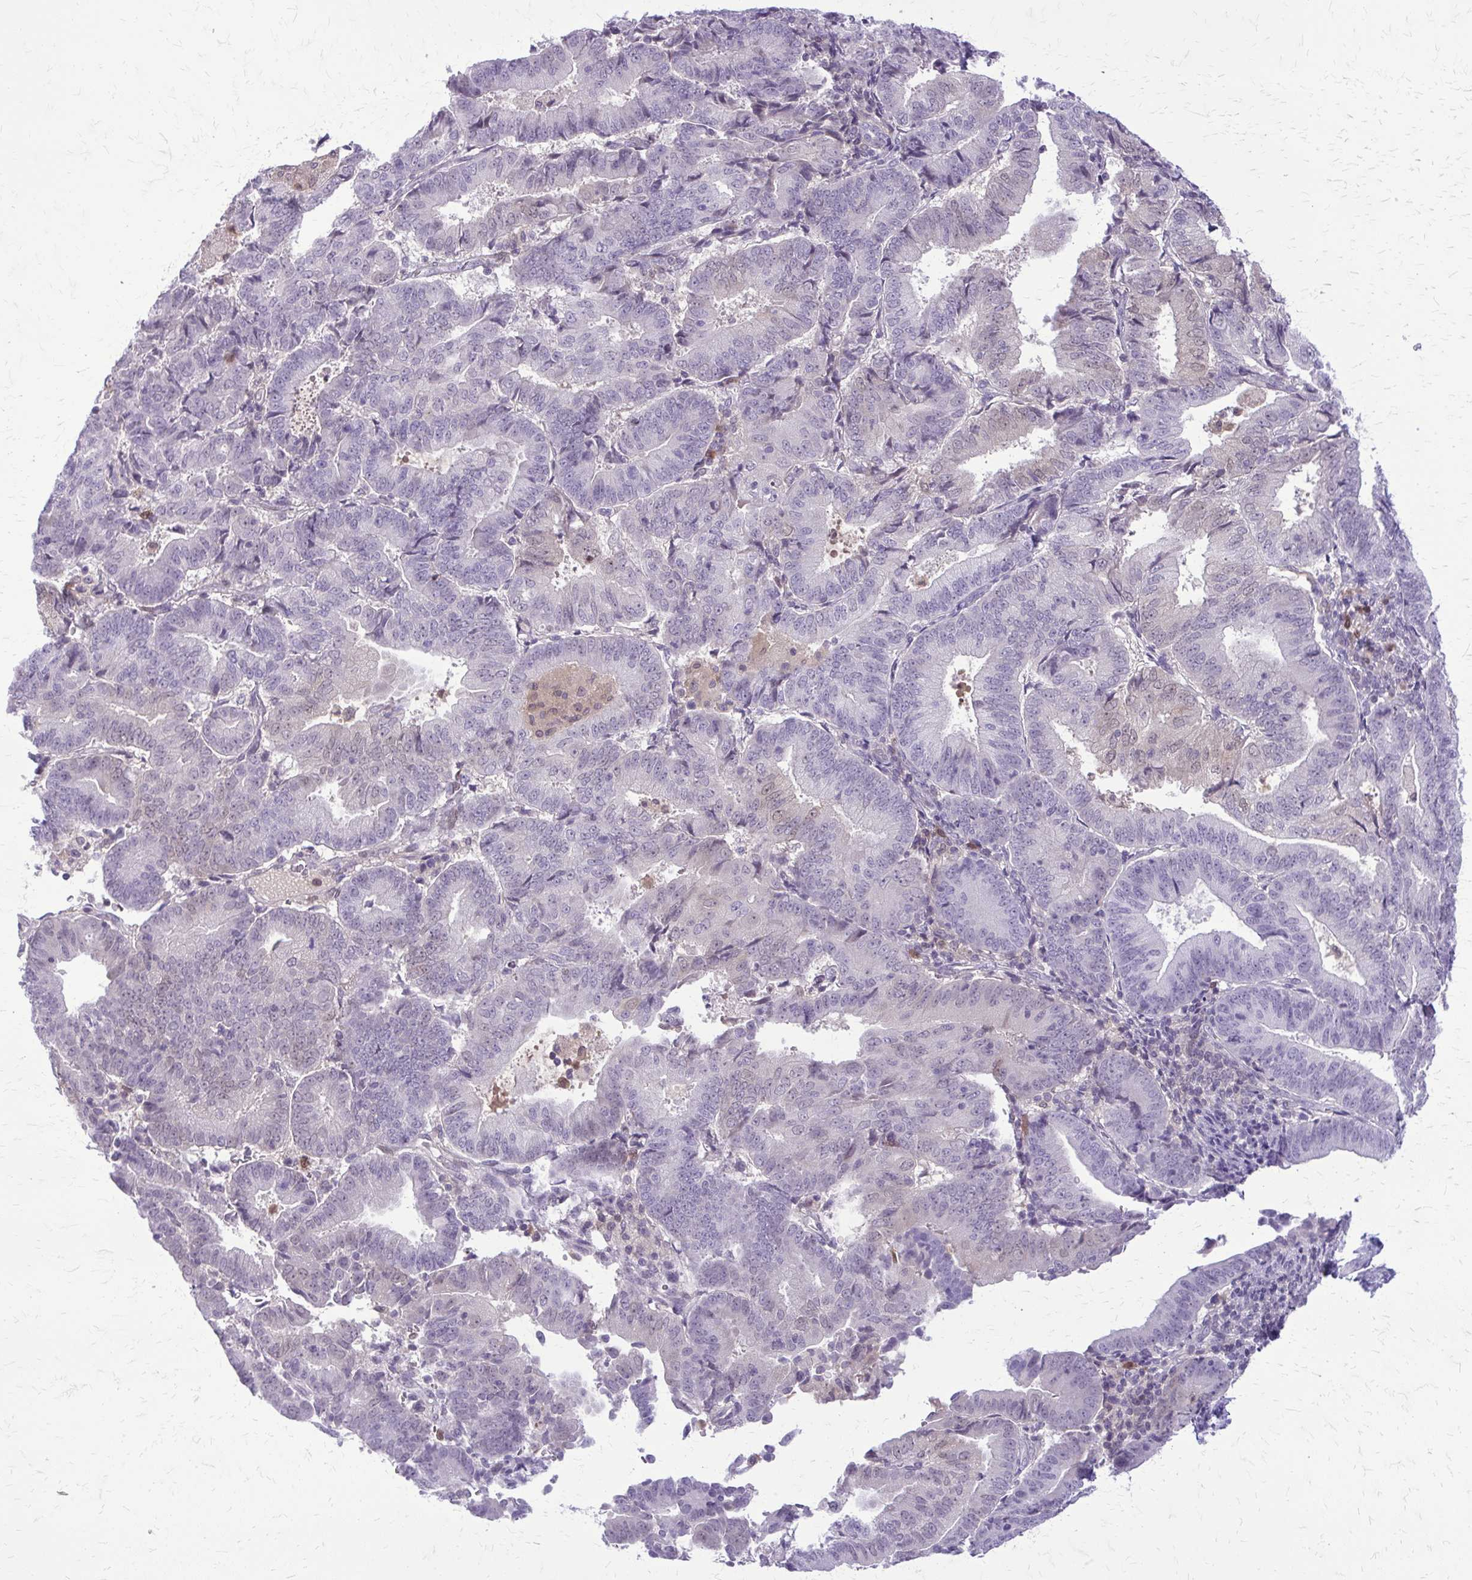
{"staining": {"intensity": "negative", "quantity": "none", "location": "none"}, "tissue": "endometrial cancer", "cell_type": "Tumor cells", "image_type": "cancer", "snomed": [{"axis": "morphology", "description": "Adenocarcinoma, NOS"}, {"axis": "topography", "description": "Endometrium"}], "caption": "Photomicrograph shows no significant protein staining in tumor cells of endometrial adenocarcinoma. (Stains: DAB (3,3'-diaminobenzidine) immunohistochemistry (IHC) with hematoxylin counter stain, Microscopy: brightfield microscopy at high magnification).", "gene": "GLRX", "patient": {"sex": "female", "age": 70}}